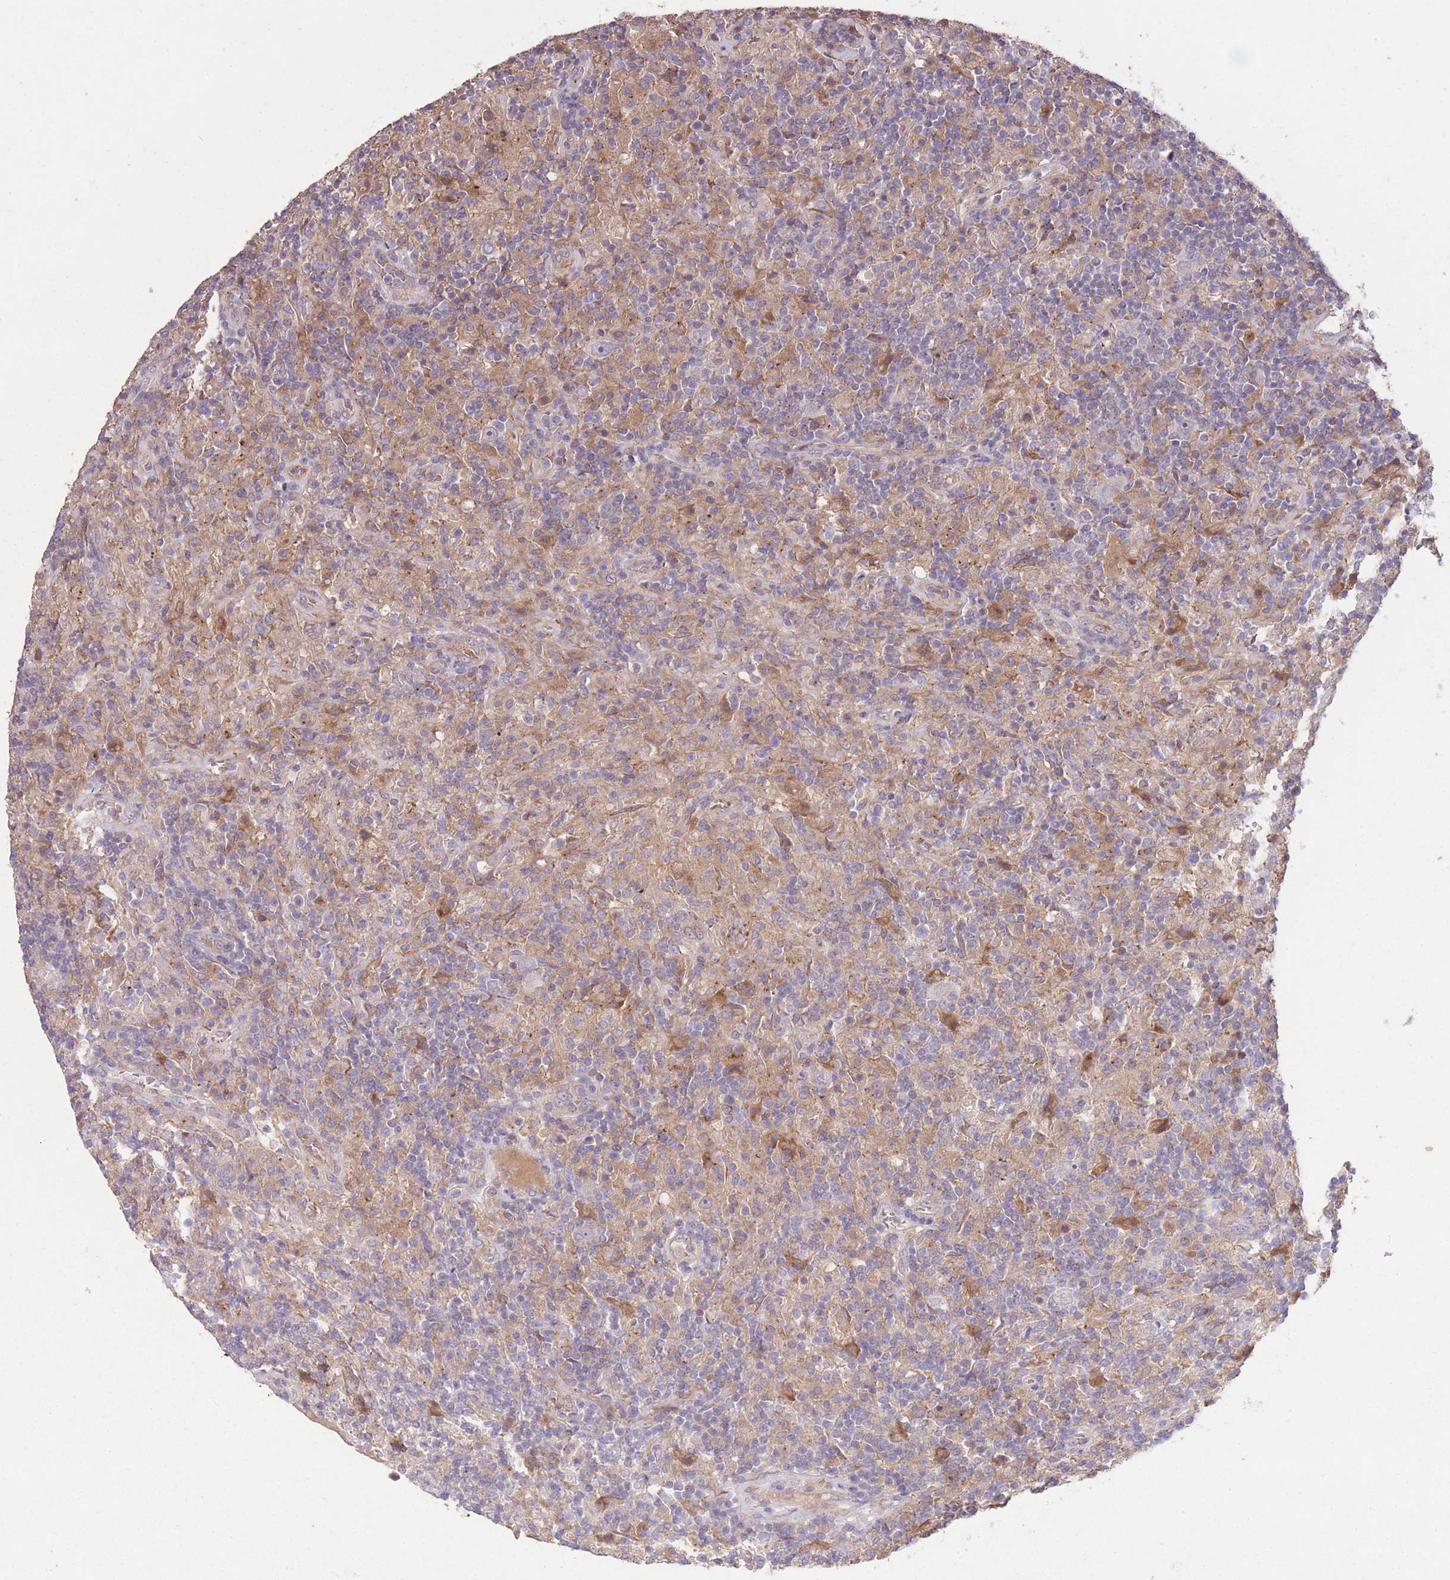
{"staining": {"intensity": "negative", "quantity": "none", "location": "none"}, "tissue": "lymphoma", "cell_type": "Tumor cells", "image_type": "cancer", "snomed": [{"axis": "morphology", "description": "Hodgkin's disease, NOS"}, {"axis": "topography", "description": "Lymph node"}], "caption": "Hodgkin's disease was stained to show a protein in brown. There is no significant expression in tumor cells.", "gene": "OR2V2", "patient": {"sex": "male", "age": 70}}